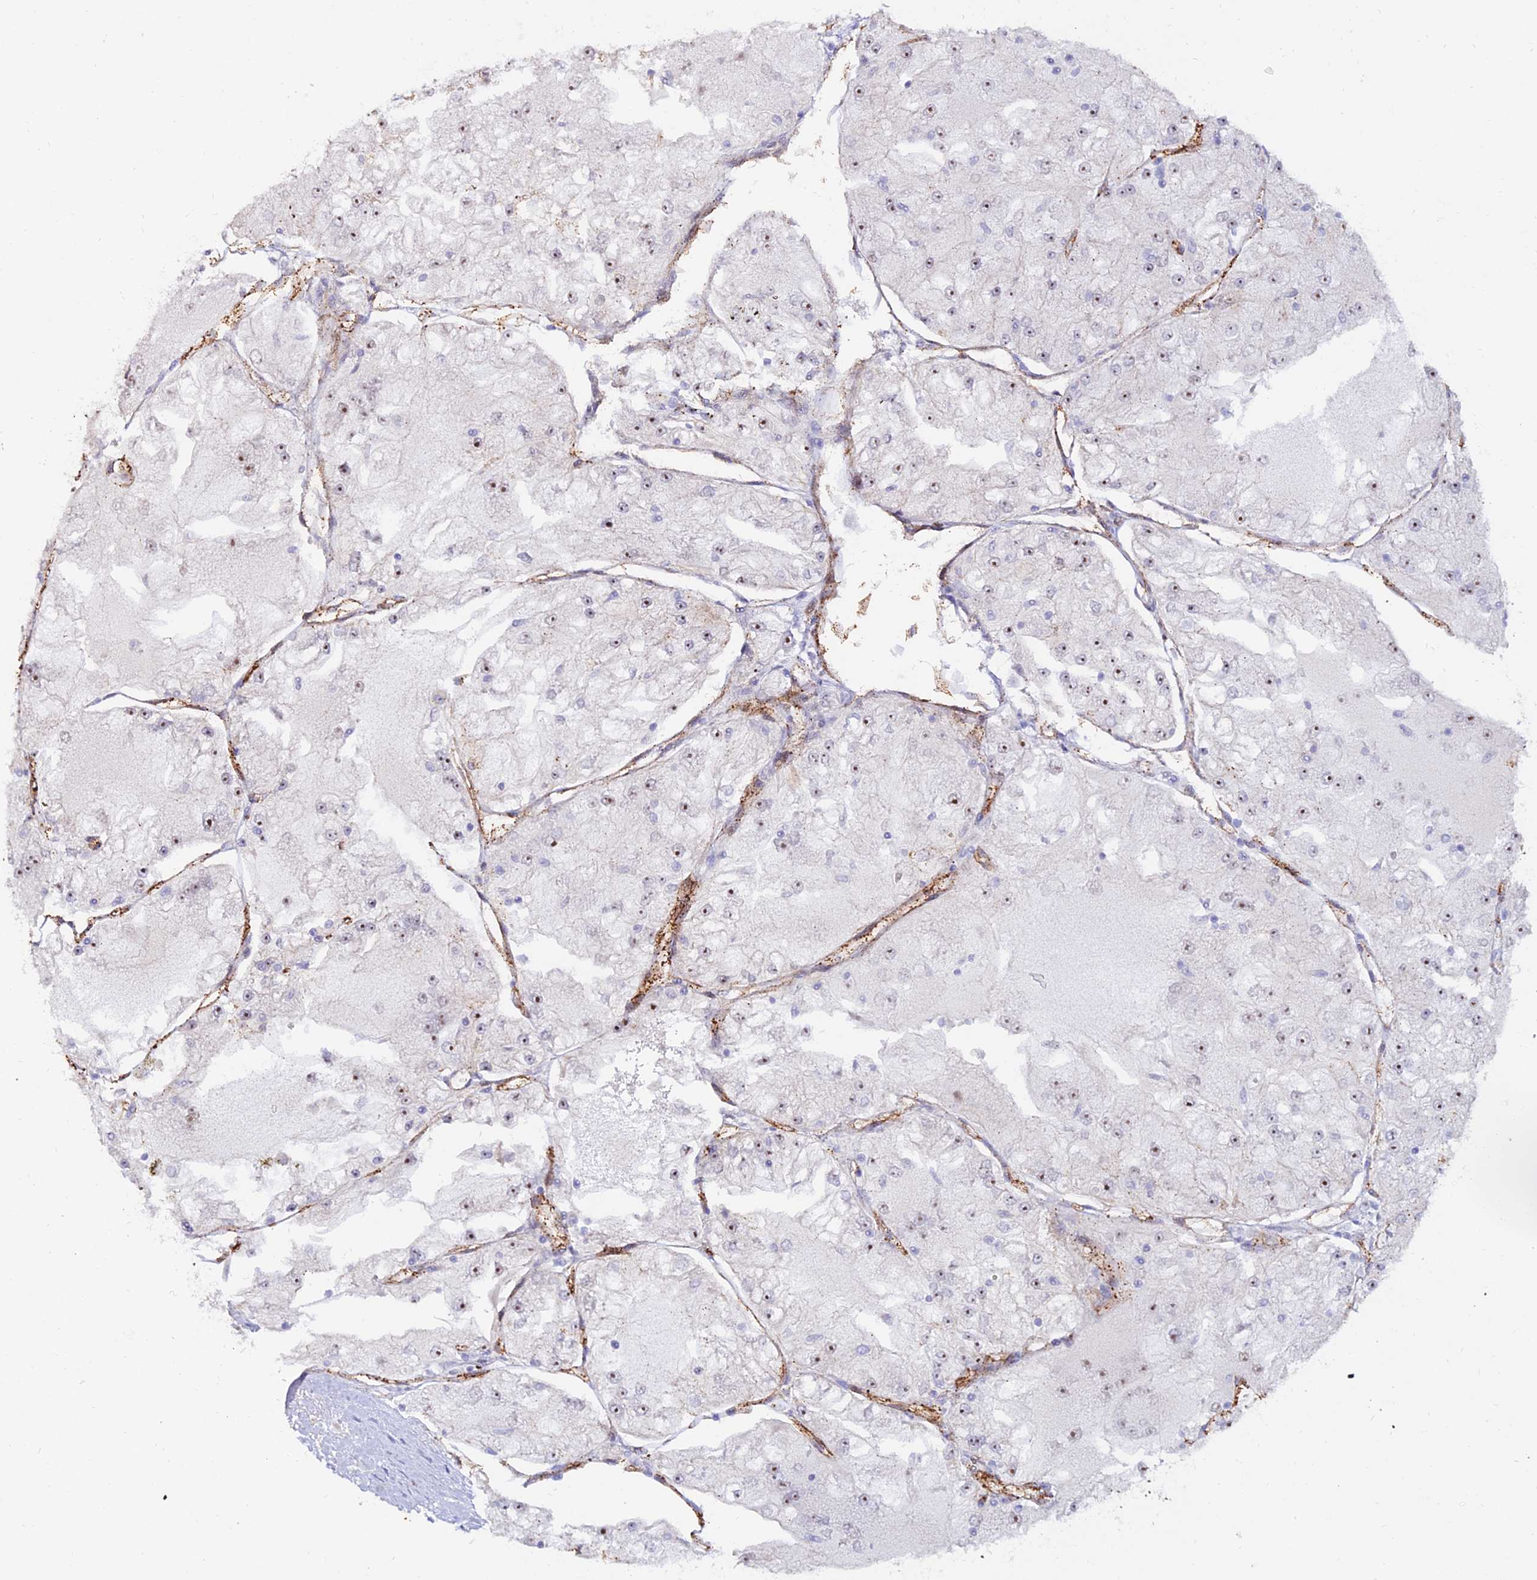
{"staining": {"intensity": "moderate", "quantity": "25%-75%", "location": "nuclear"}, "tissue": "renal cancer", "cell_type": "Tumor cells", "image_type": "cancer", "snomed": [{"axis": "morphology", "description": "Adenocarcinoma, NOS"}, {"axis": "topography", "description": "Kidney"}], "caption": "The micrograph exhibits a brown stain indicating the presence of a protein in the nuclear of tumor cells in renal cancer (adenocarcinoma).", "gene": "ALDH3B2", "patient": {"sex": "female", "age": 72}}